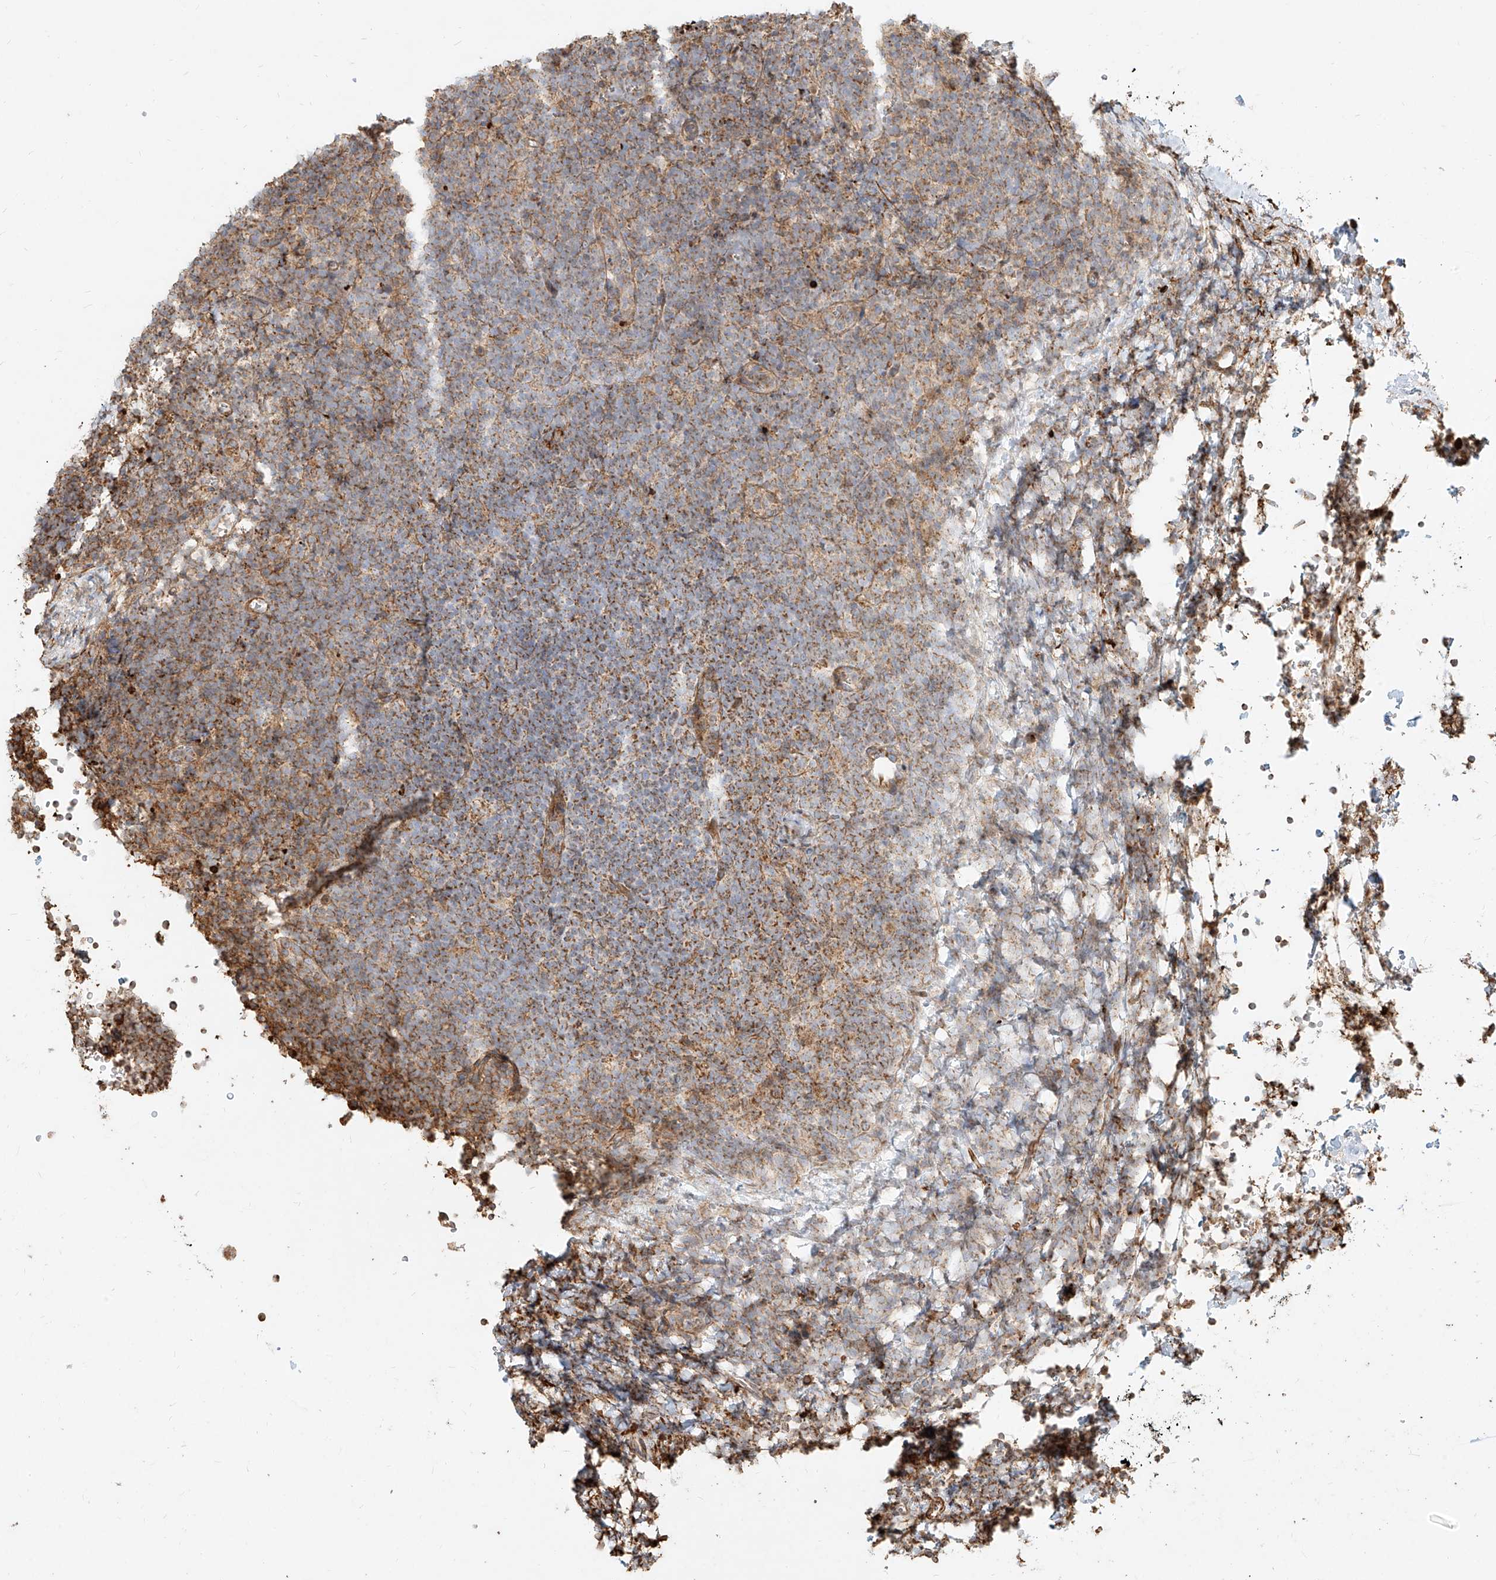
{"staining": {"intensity": "moderate", "quantity": "25%-75%", "location": "cytoplasmic/membranous"}, "tissue": "lymphoma", "cell_type": "Tumor cells", "image_type": "cancer", "snomed": [{"axis": "morphology", "description": "Malignant lymphoma, non-Hodgkin's type, High grade"}, {"axis": "topography", "description": "Lymph node"}], "caption": "The photomicrograph reveals staining of lymphoma, revealing moderate cytoplasmic/membranous protein positivity (brown color) within tumor cells.", "gene": "MTX2", "patient": {"sex": "male", "age": 13}}